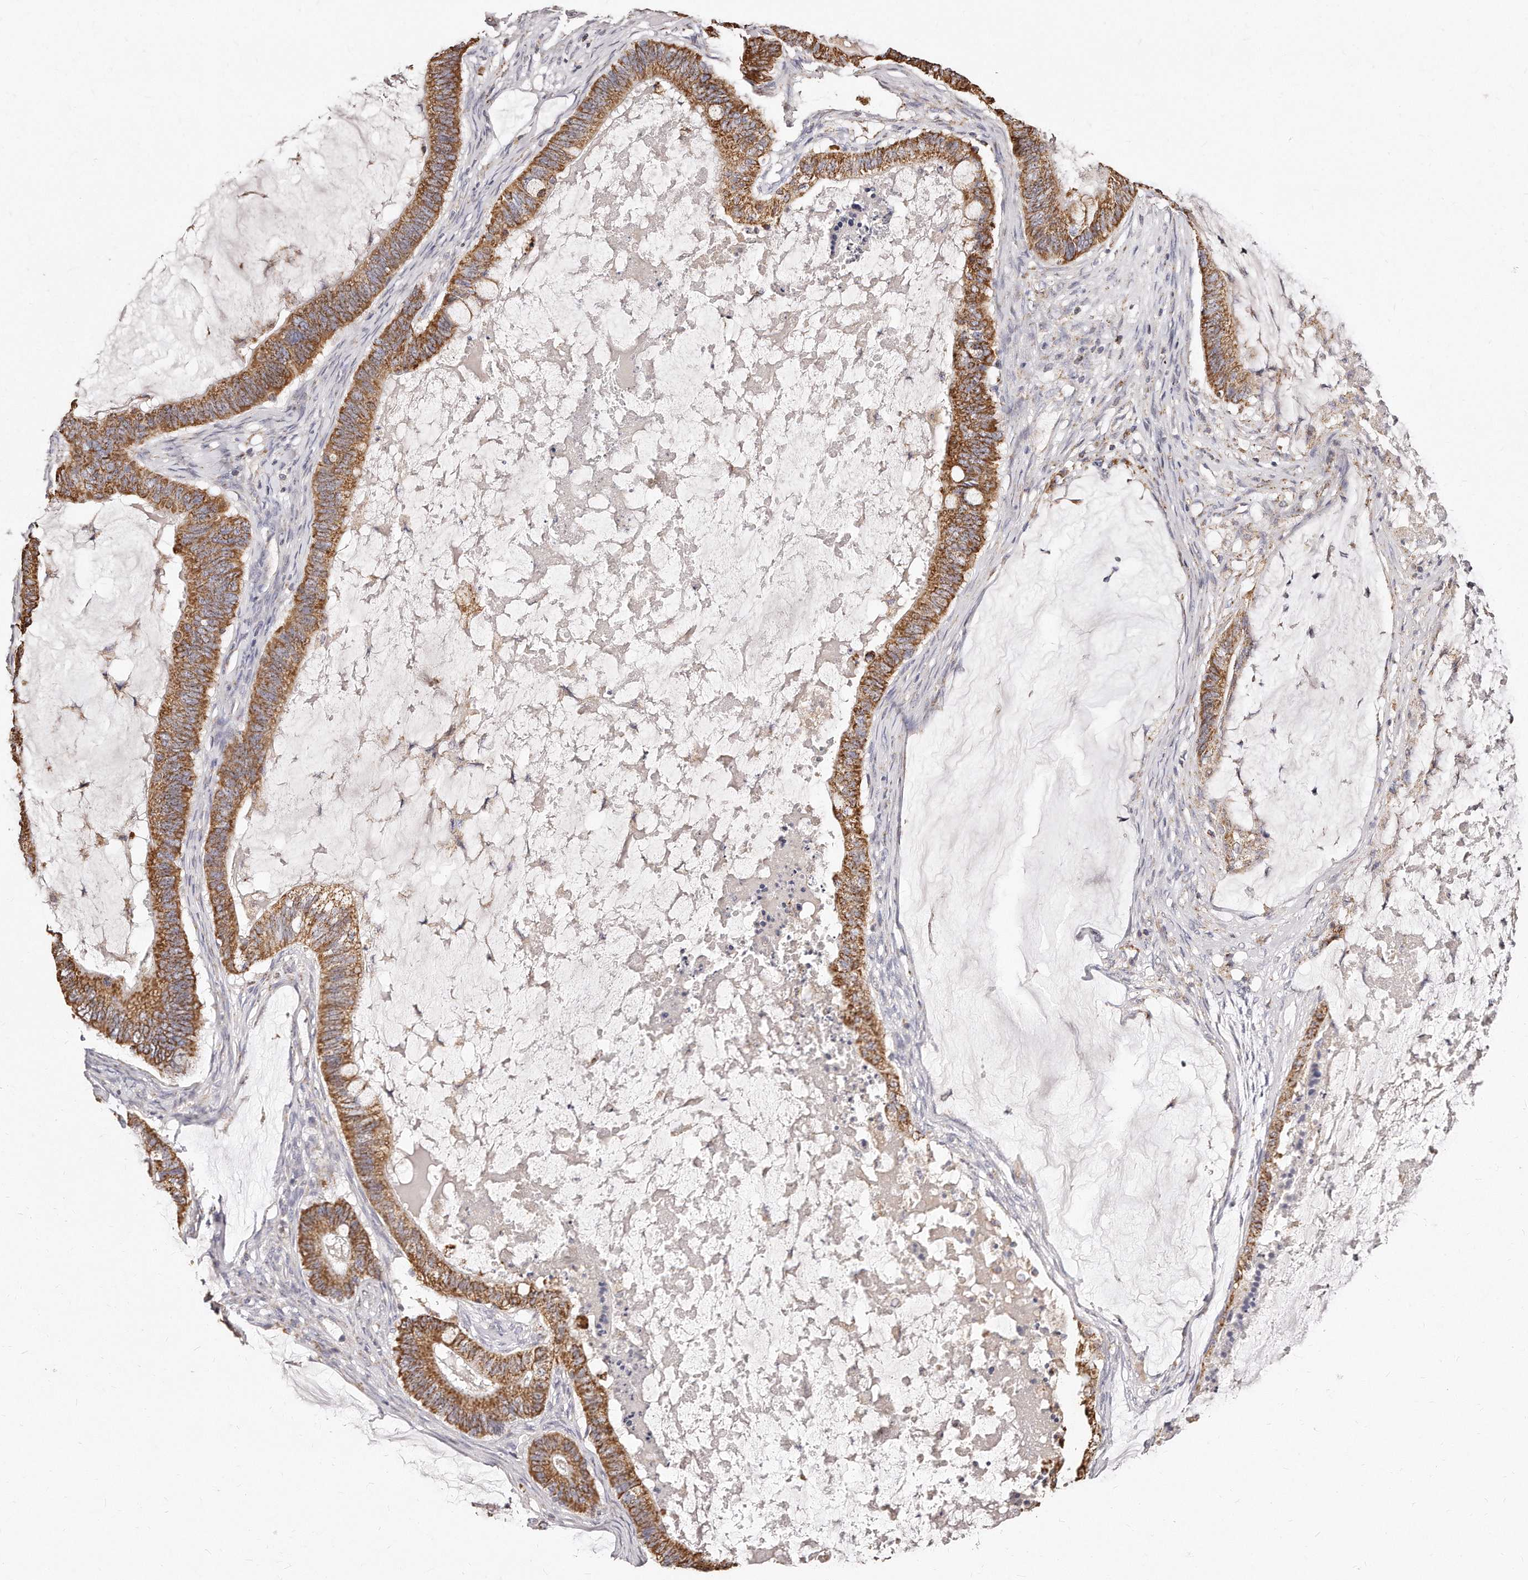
{"staining": {"intensity": "strong", "quantity": ">75%", "location": "cytoplasmic/membranous"}, "tissue": "ovarian cancer", "cell_type": "Tumor cells", "image_type": "cancer", "snomed": [{"axis": "morphology", "description": "Cystadenocarcinoma, mucinous, NOS"}, {"axis": "topography", "description": "Ovary"}], "caption": "Immunohistochemical staining of mucinous cystadenocarcinoma (ovarian) displays strong cytoplasmic/membranous protein staining in about >75% of tumor cells.", "gene": "RTKN", "patient": {"sex": "female", "age": 61}}